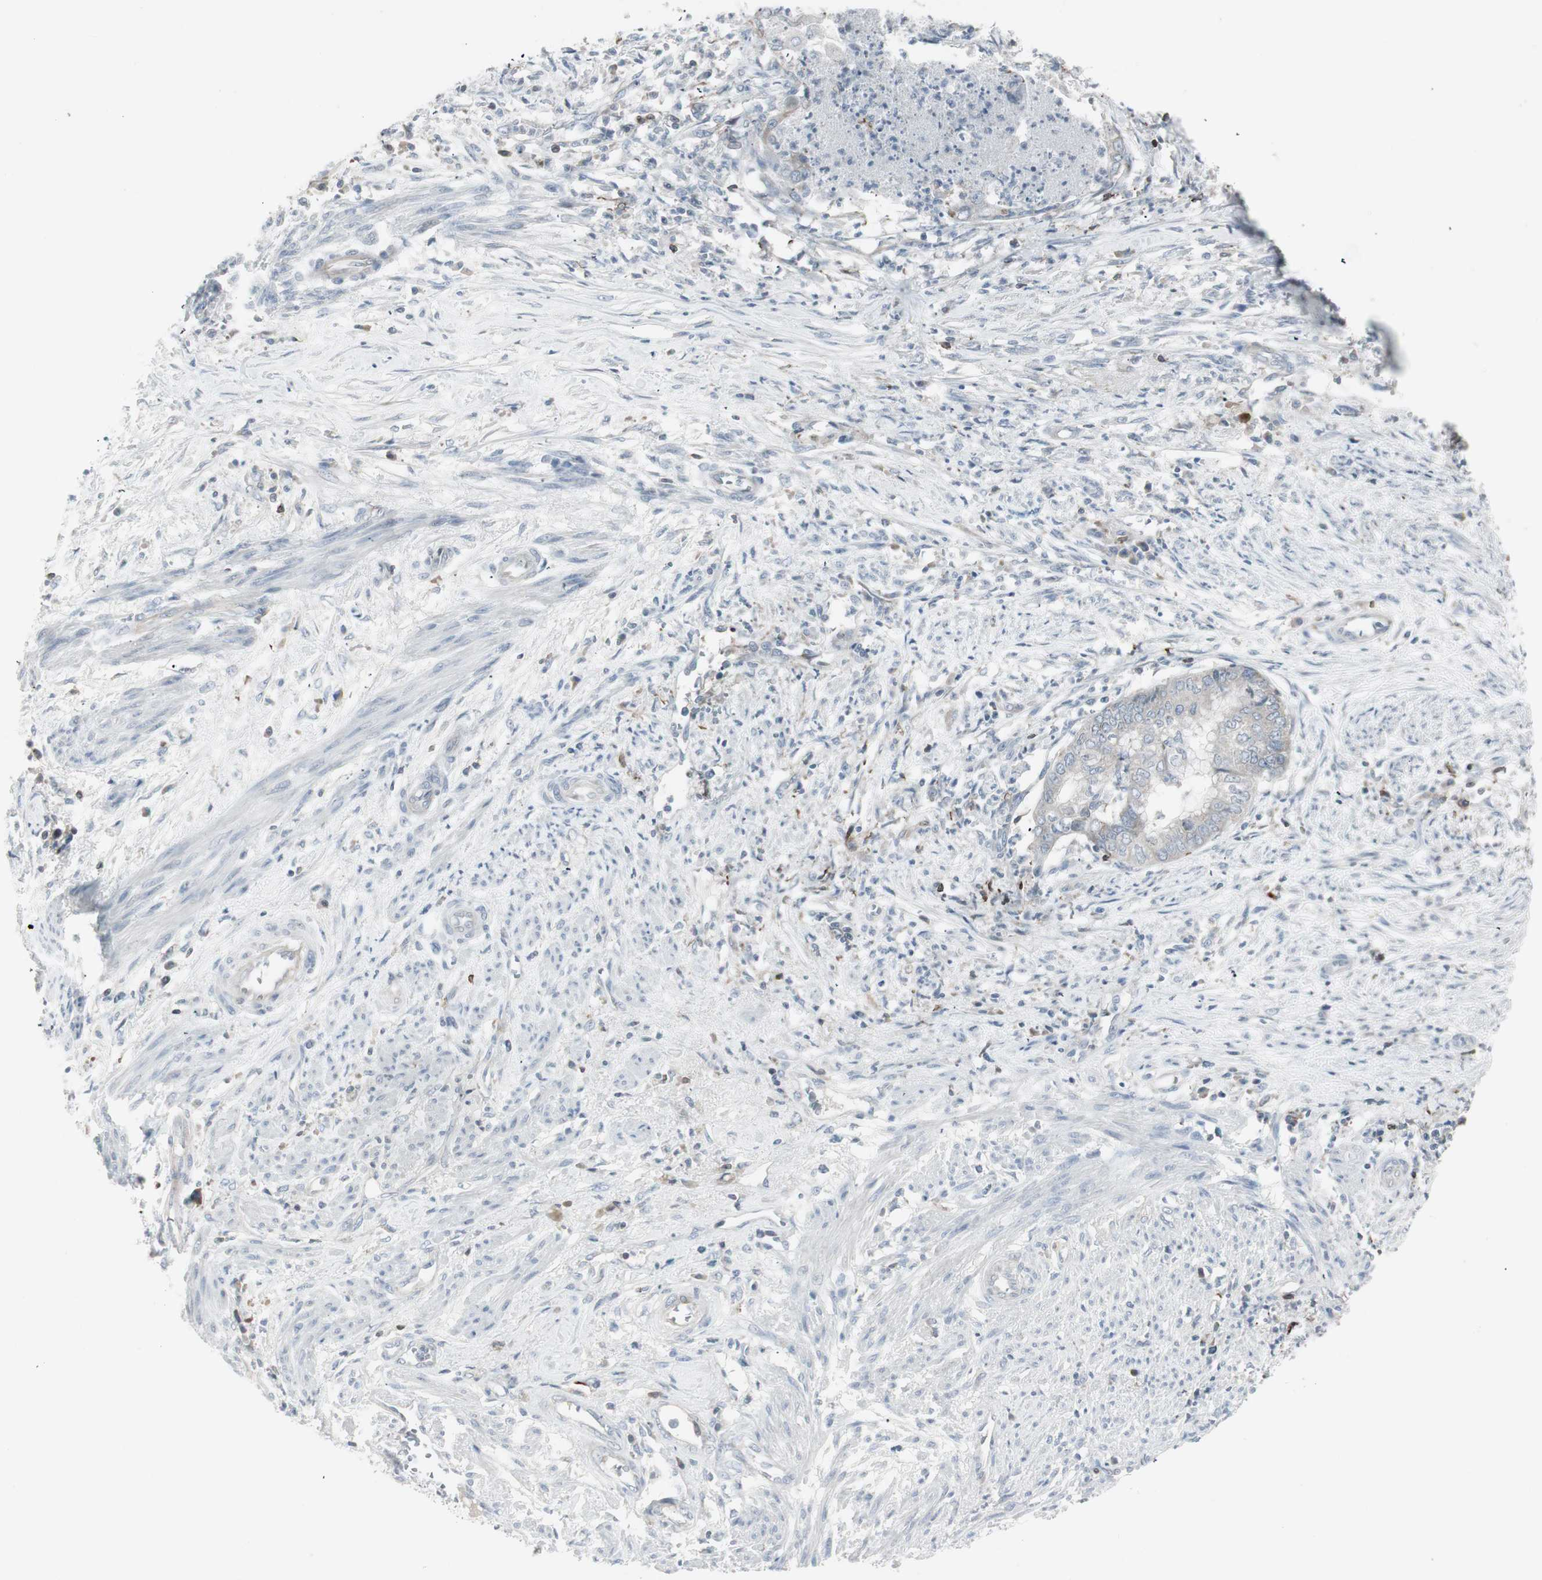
{"staining": {"intensity": "negative", "quantity": "none", "location": "none"}, "tissue": "endometrial cancer", "cell_type": "Tumor cells", "image_type": "cancer", "snomed": [{"axis": "morphology", "description": "Necrosis, NOS"}, {"axis": "morphology", "description": "Adenocarcinoma, NOS"}, {"axis": "topography", "description": "Endometrium"}], "caption": "The immunohistochemistry micrograph has no significant staining in tumor cells of endometrial cancer (adenocarcinoma) tissue.", "gene": "MAP4K4", "patient": {"sex": "female", "age": 79}}